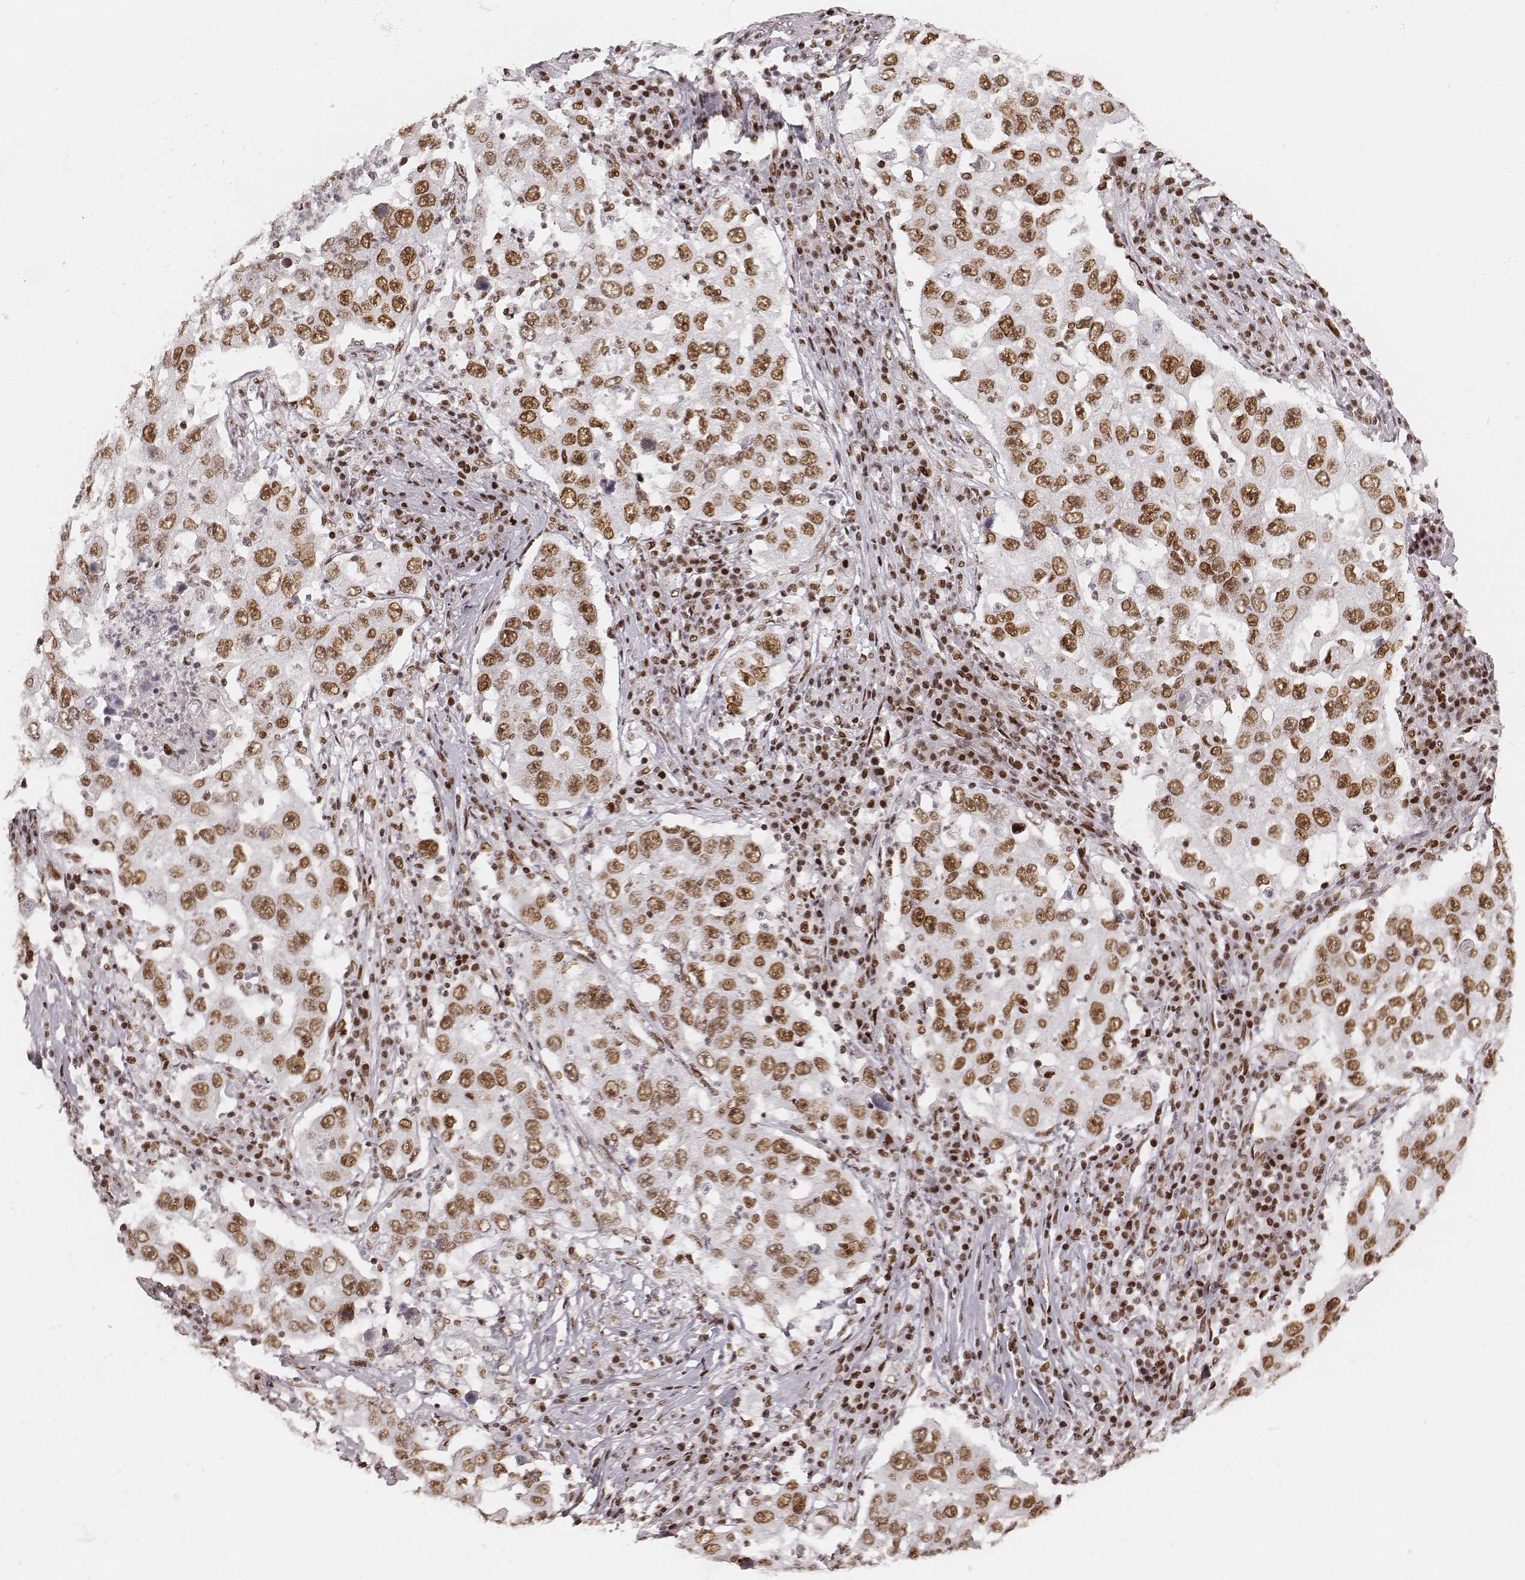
{"staining": {"intensity": "moderate", "quantity": ">75%", "location": "nuclear"}, "tissue": "lung cancer", "cell_type": "Tumor cells", "image_type": "cancer", "snomed": [{"axis": "morphology", "description": "Adenocarcinoma, NOS"}, {"axis": "topography", "description": "Lung"}], "caption": "The micrograph displays staining of lung adenocarcinoma, revealing moderate nuclear protein expression (brown color) within tumor cells.", "gene": "HNRNPC", "patient": {"sex": "male", "age": 73}}